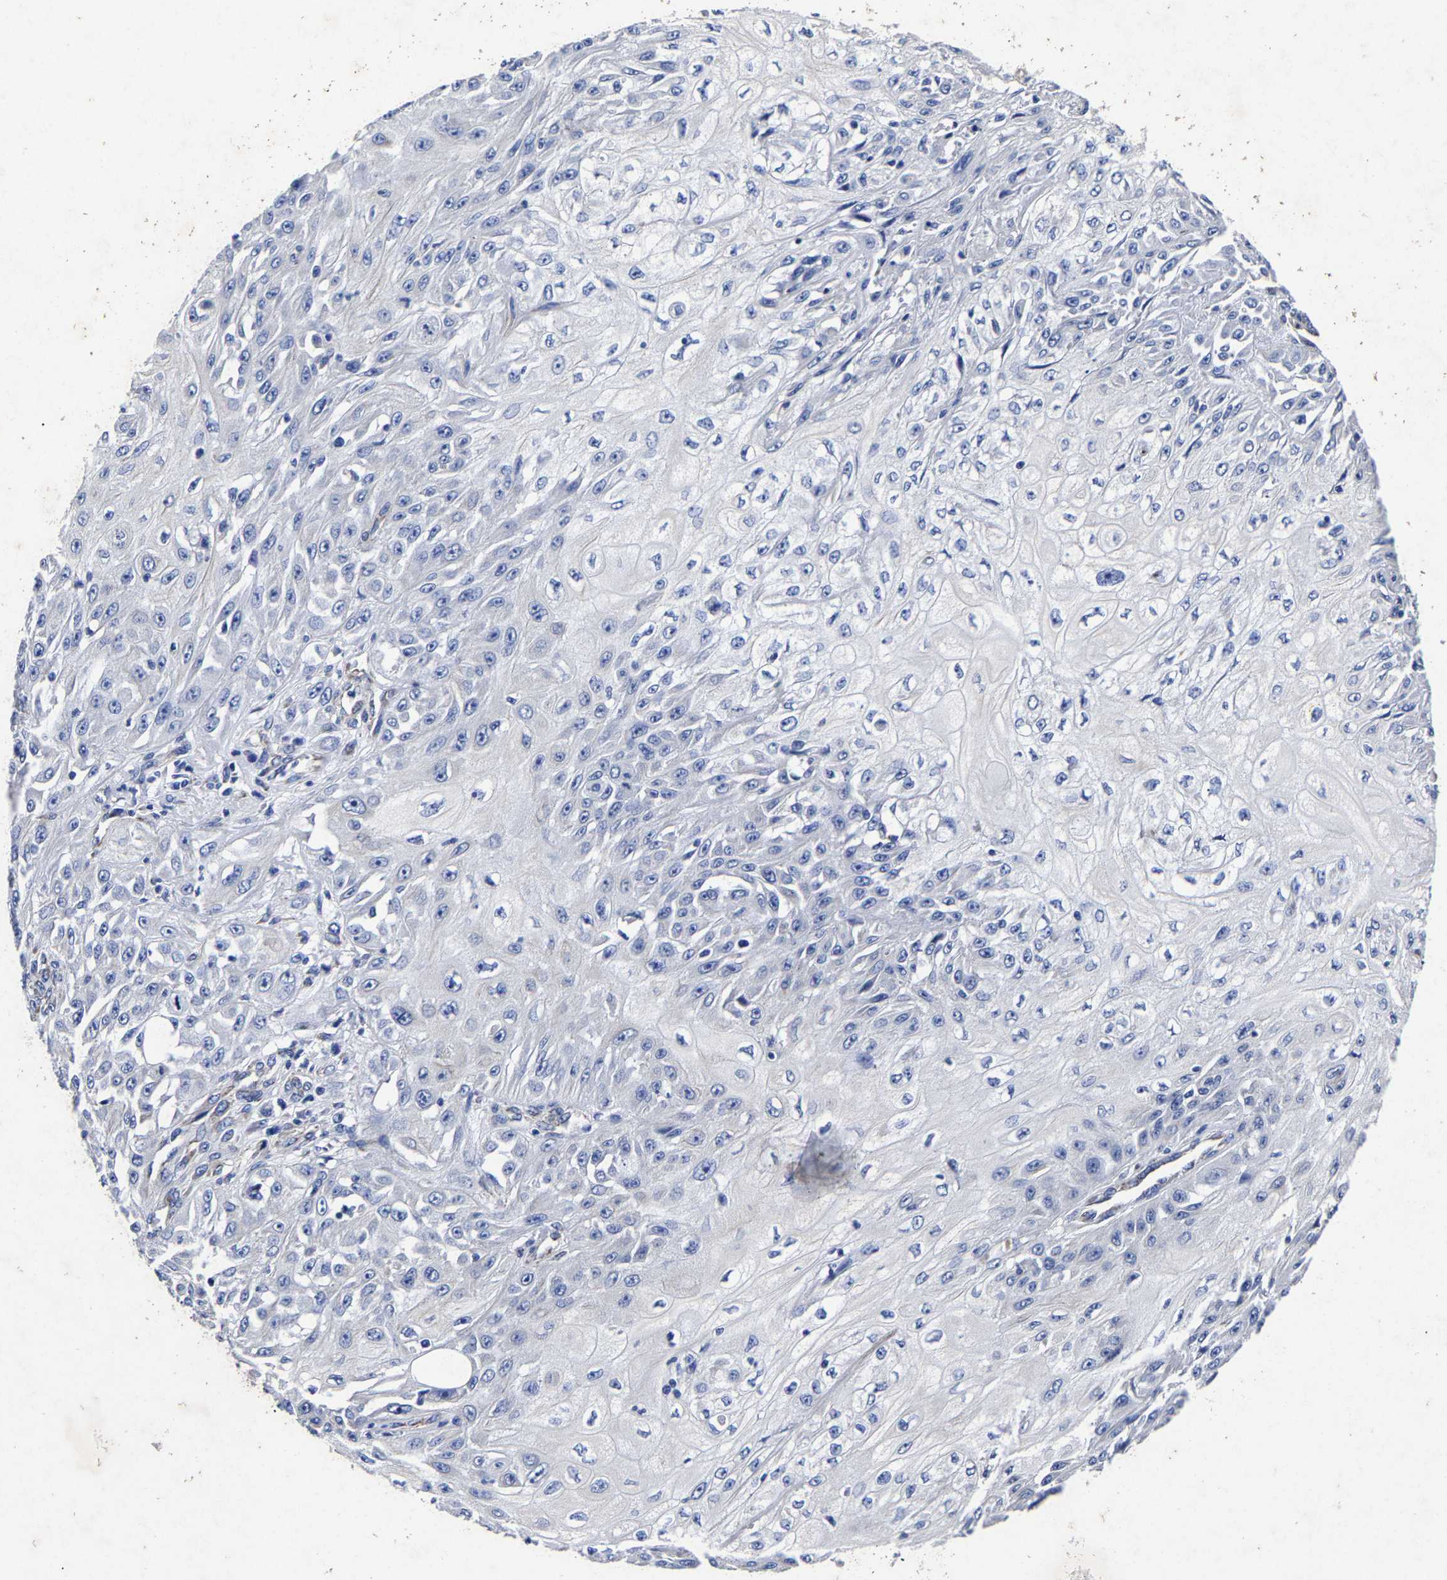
{"staining": {"intensity": "negative", "quantity": "none", "location": "none"}, "tissue": "skin cancer", "cell_type": "Tumor cells", "image_type": "cancer", "snomed": [{"axis": "morphology", "description": "Squamous cell carcinoma, NOS"}, {"axis": "morphology", "description": "Squamous cell carcinoma, metastatic, NOS"}, {"axis": "topography", "description": "Skin"}, {"axis": "topography", "description": "Lymph node"}], "caption": "Photomicrograph shows no significant protein staining in tumor cells of squamous cell carcinoma (skin).", "gene": "AASS", "patient": {"sex": "male", "age": 75}}